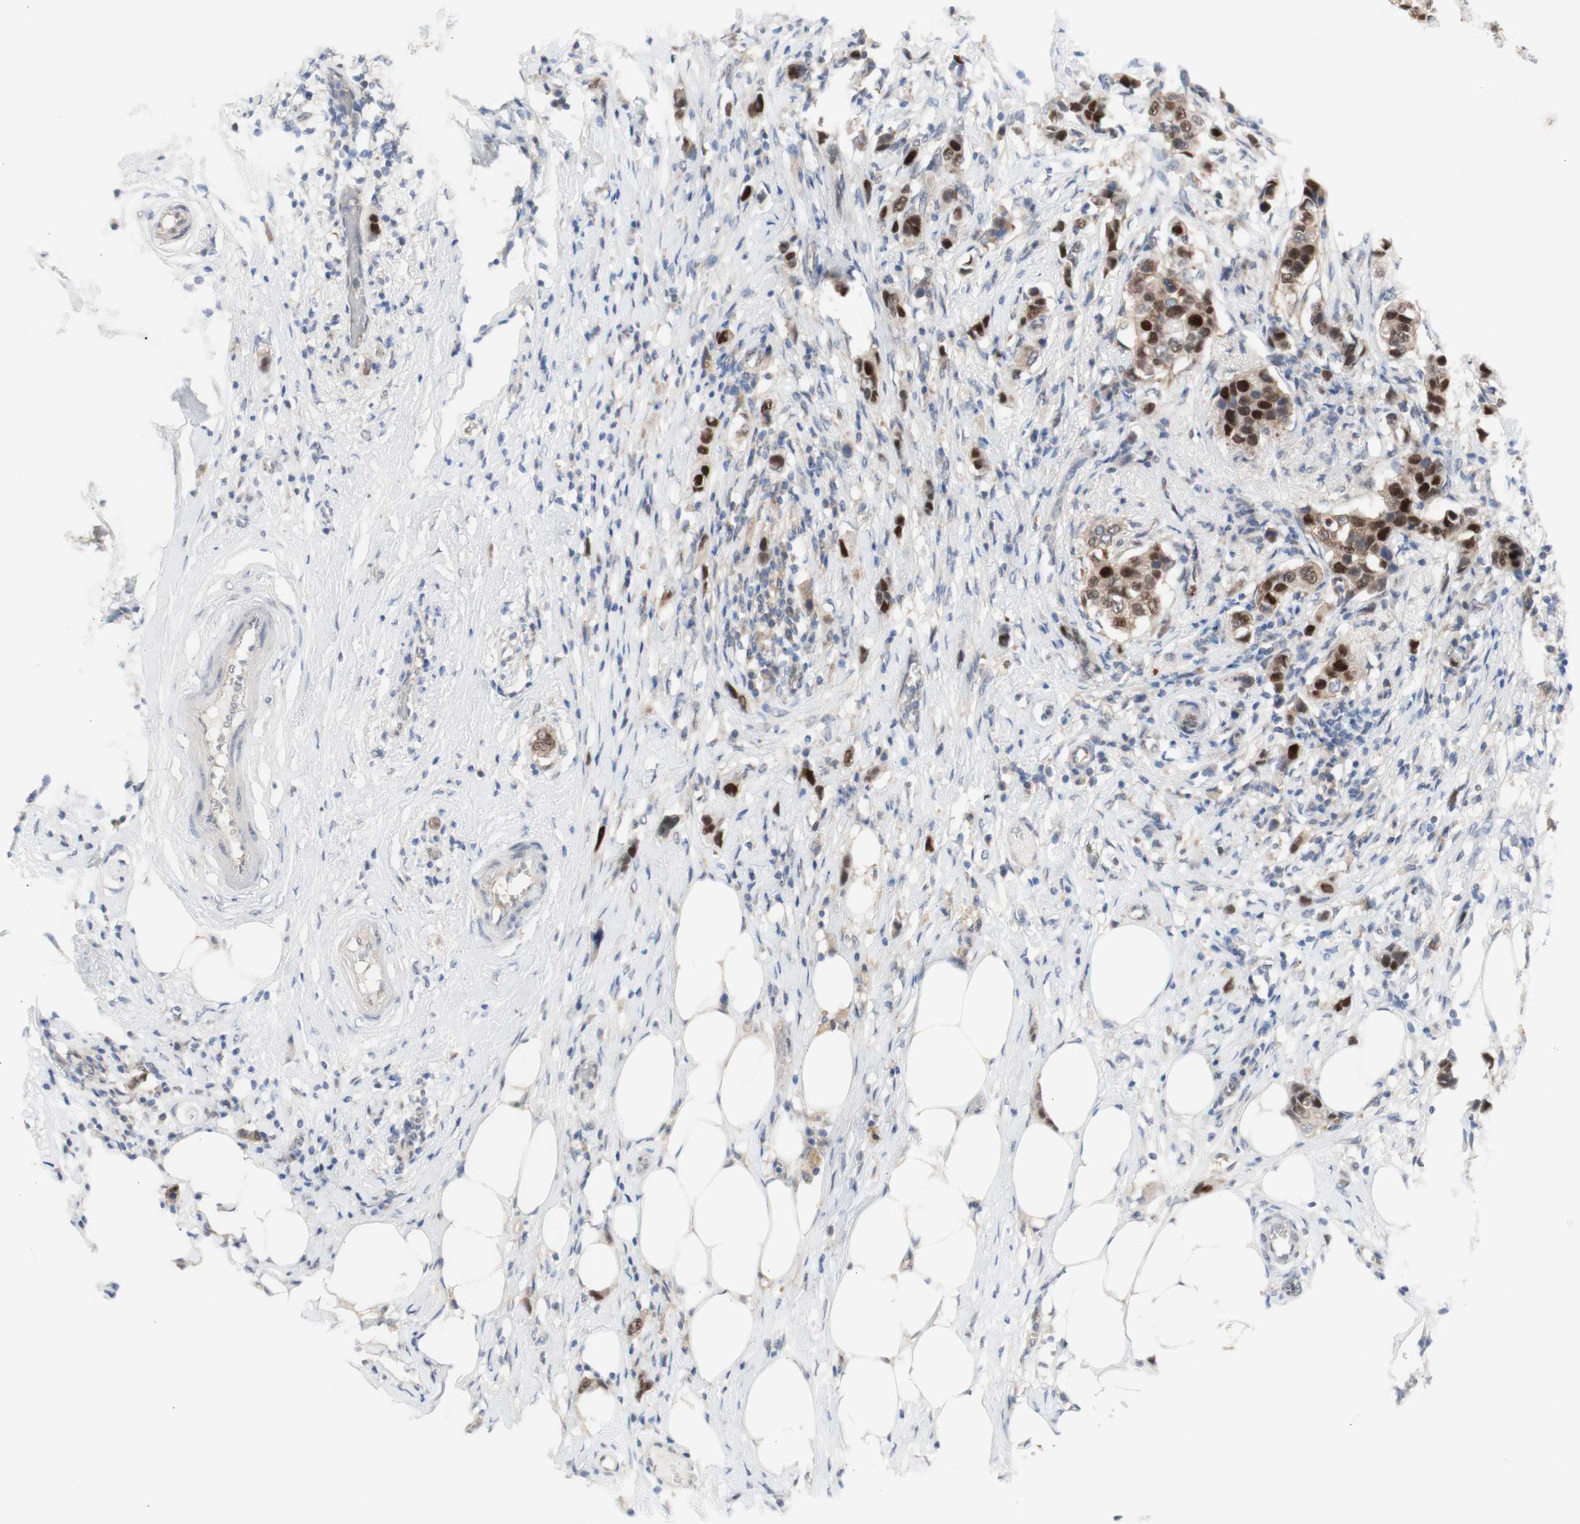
{"staining": {"intensity": "strong", "quantity": "25%-75%", "location": "cytoplasmic/membranous,nuclear"}, "tissue": "breast cancer", "cell_type": "Tumor cells", "image_type": "cancer", "snomed": [{"axis": "morphology", "description": "Normal tissue, NOS"}, {"axis": "morphology", "description": "Duct carcinoma"}, {"axis": "topography", "description": "Breast"}], "caption": "Breast invasive ductal carcinoma was stained to show a protein in brown. There is high levels of strong cytoplasmic/membranous and nuclear staining in approximately 25%-75% of tumor cells.", "gene": "PRMT5", "patient": {"sex": "female", "age": 50}}